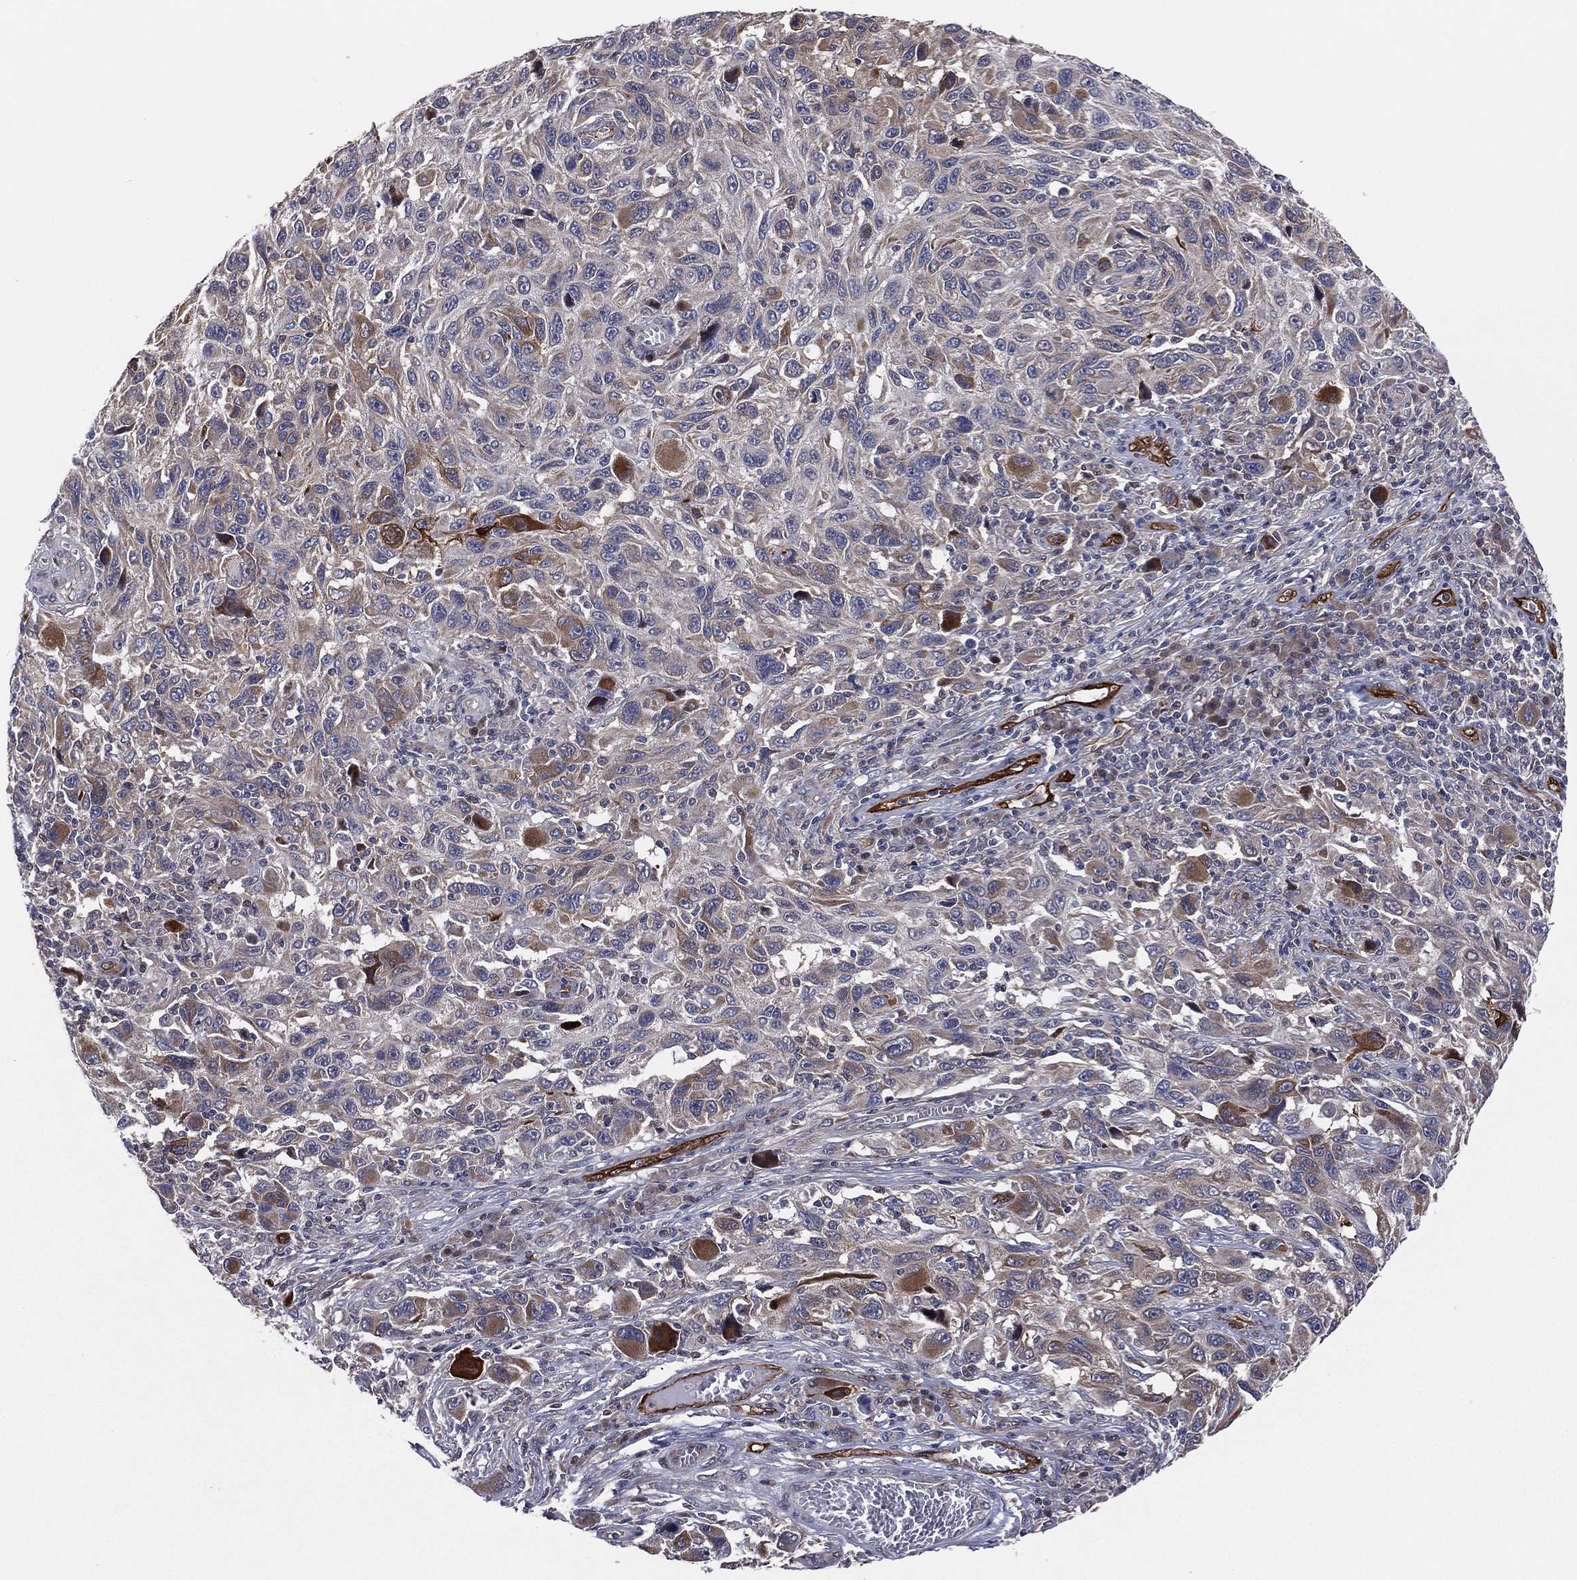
{"staining": {"intensity": "moderate", "quantity": "25%-75%", "location": "cytoplasmic/membranous"}, "tissue": "melanoma", "cell_type": "Tumor cells", "image_type": "cancer", "snomed": [{"axis": "morphology", "description": "Malignant melanoma, NOS"}, {"axis": "topography", "description": "Skin"}], "caption": "IHC histopathology image of malignant melanoma stained for a protein (brown), which demonstrates medium levels of moderate cytoplasmic/membranous expression in approximately 25%-75% of tumor cells.", "gene": "SNCG", "patient": {"sex": "male", "age": 53}}